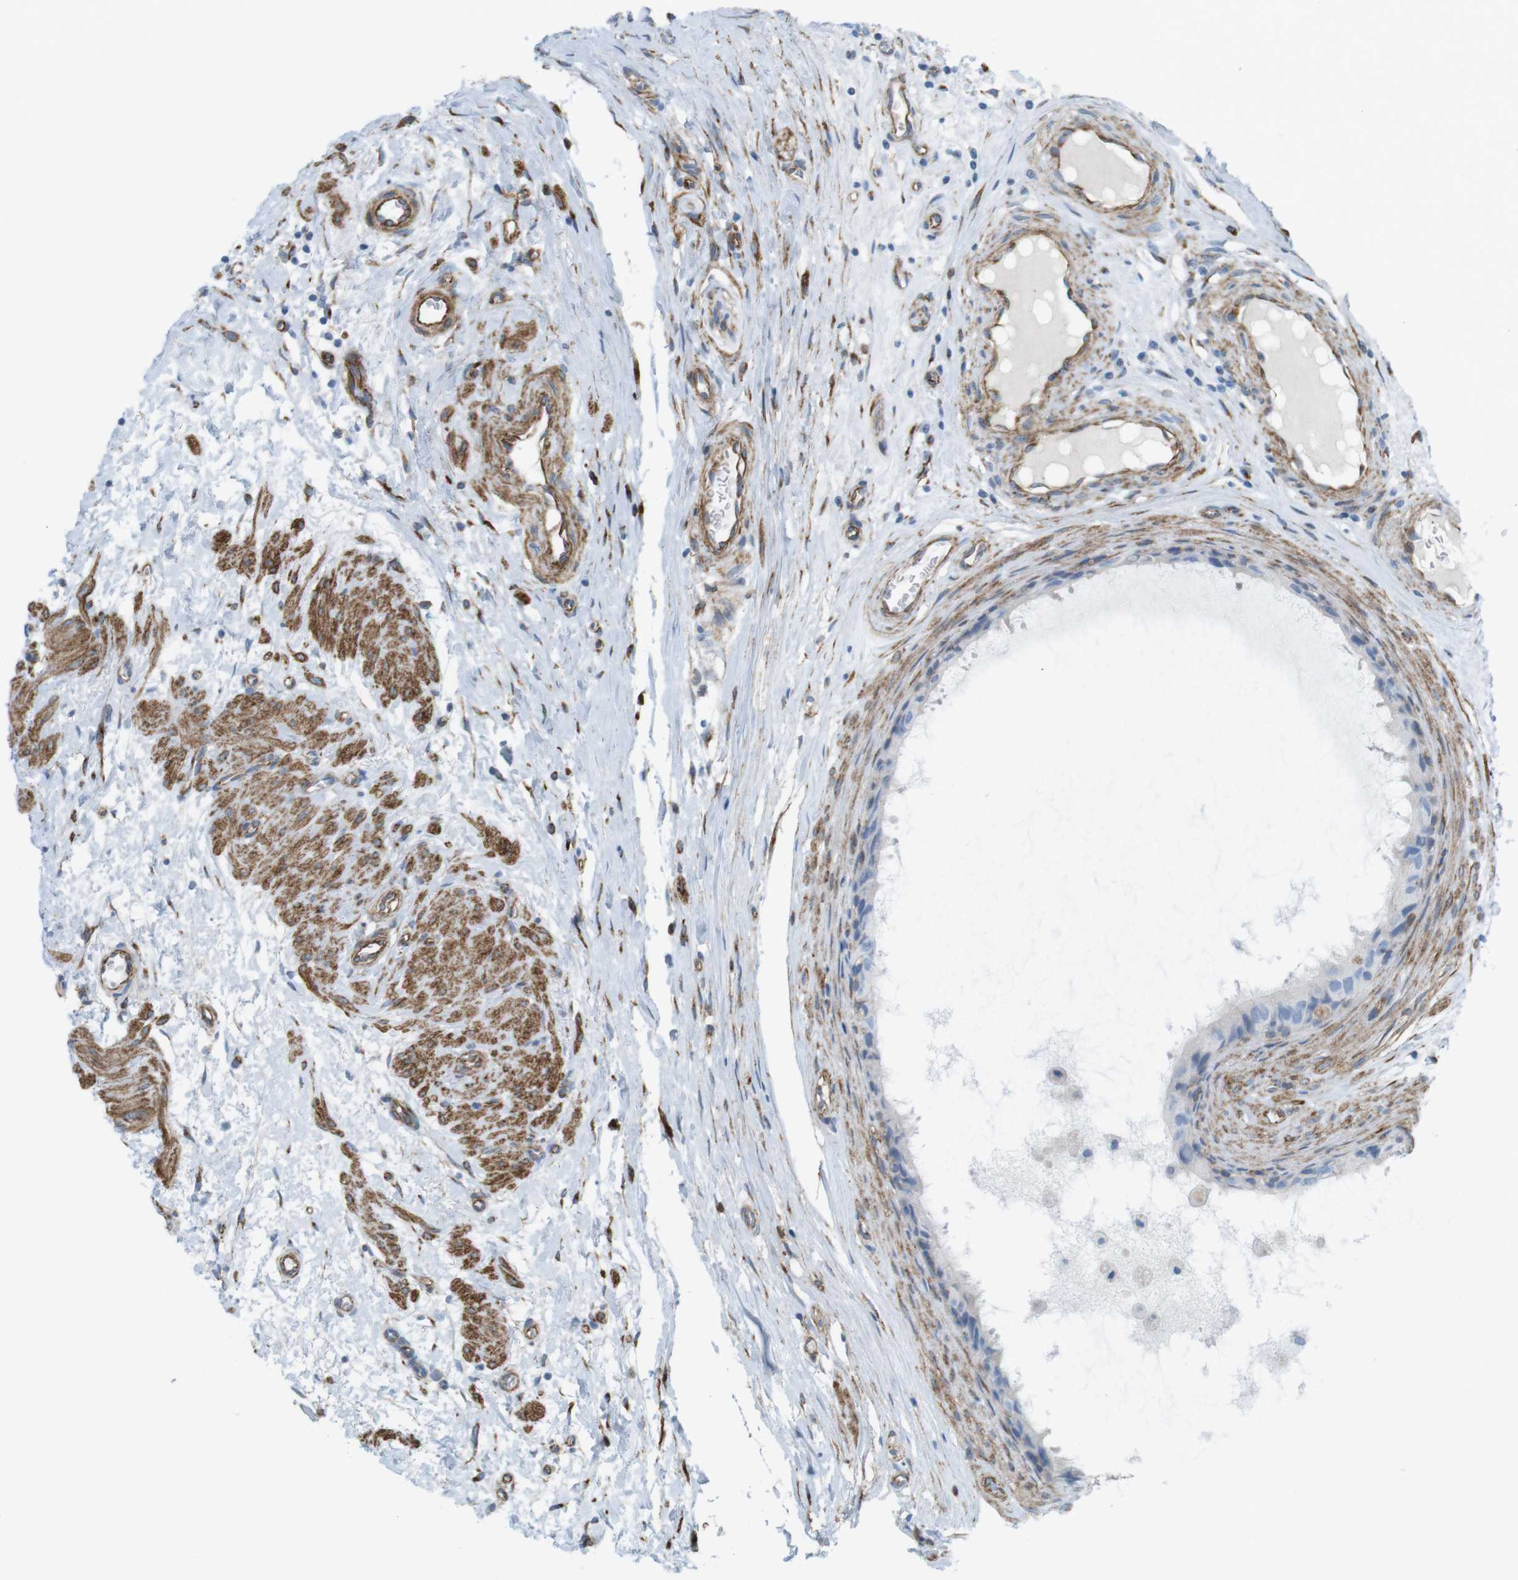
{"staining": {"intensity": "negative", "quantity": "none", "location": "none"}, "tissue": "epididymis", "cell_type": "Glandular cells", "image_type": "normal", "snomed": [{"axis": "morphology", "description": "Normal tissue, NOS"}, {"axis": "morphology", "description": "Inflammation, NOS"}, {"axis": "topography", "description": "Epididymis"}], "caption": "The photomicrograph reveals no significant expression in glandular cells of epididymis.", "gene": "MYH9", "patient": {"sex": "male", "age": 85}}